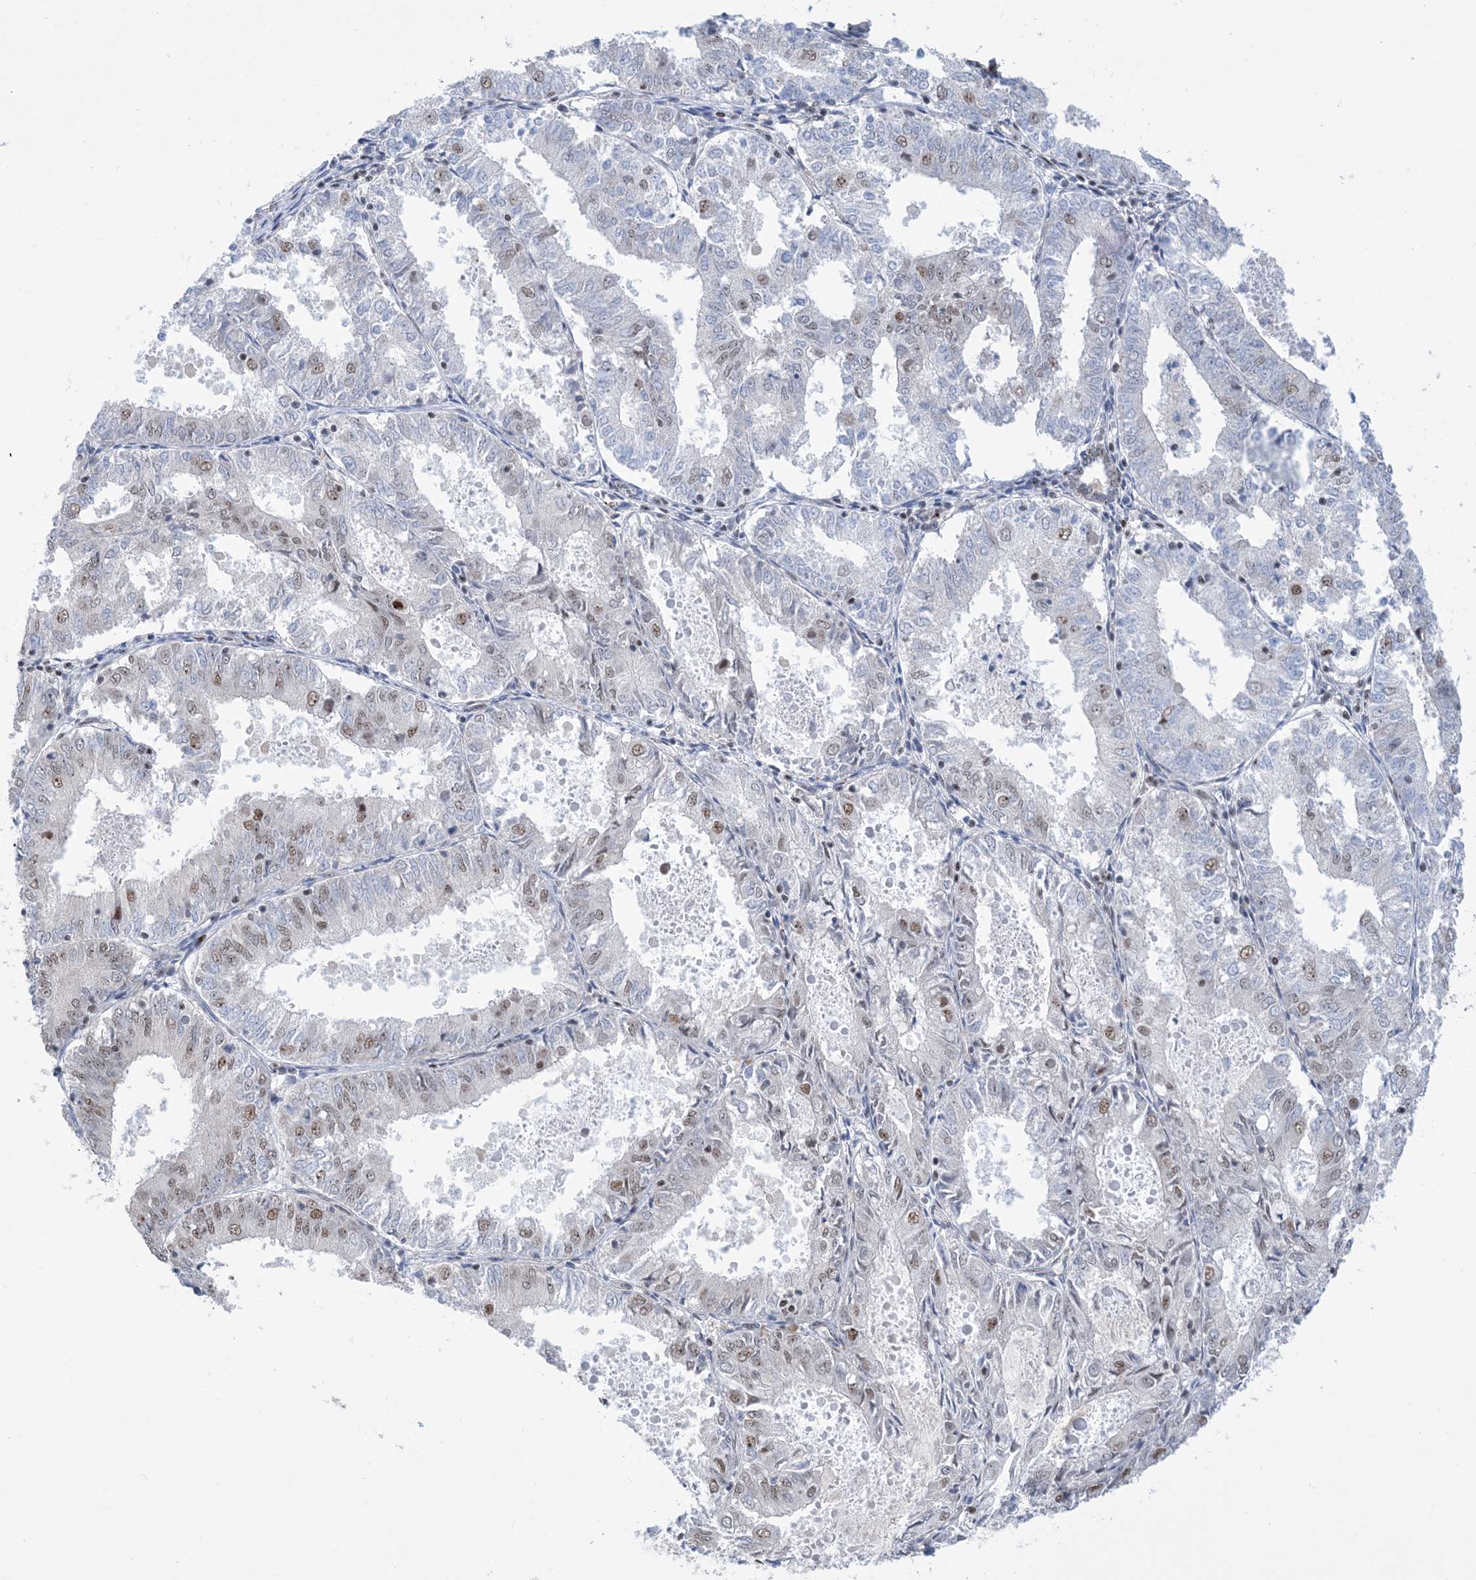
{"staining": {"intensity": "moderate", "quantity": "25%-75%", "location": "nuclear"}, "tissue": "endometrial cancer", "cell_type": "Tumor cells", "image_type": "cancer", "snomed": [{"axis": "morphology", "description": "Adenocarcinoma, NOS"}, {"axis": "topography", "description": "Endometrium"}], "caption": "There is medium levels of moderate nuclear expression in tumor cells of endometrial cancer, as demonstrated by immunohistochemical staining (brown color).", "gene": "TSPYL1", "patient": {"sex": "female", "age": 57}}